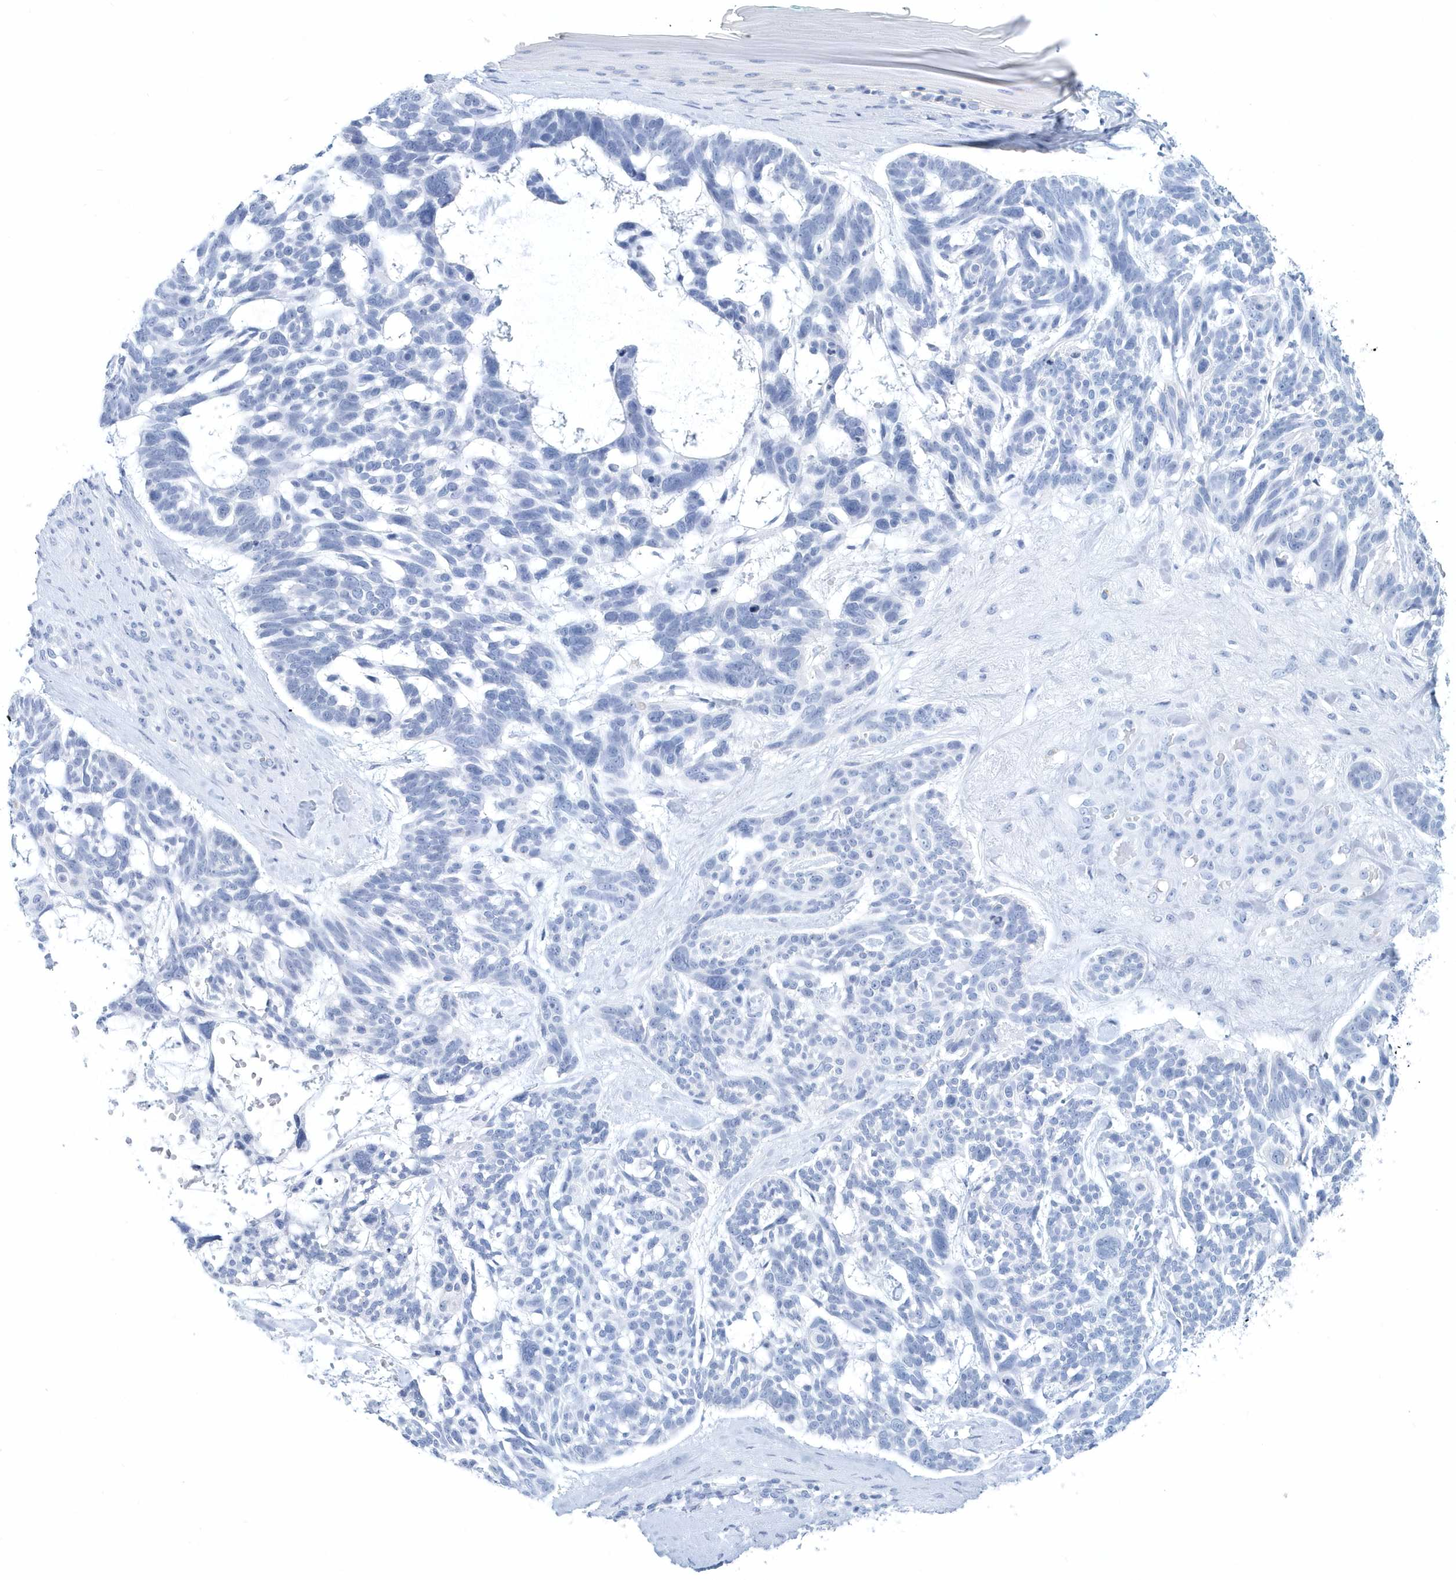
{"staining": {"intensity": "negative", "quantity": "none", "location": "none"}, "tissue": "skin cancer", "cell_type": "Tumor cells", "image_type": "cancer", "snomed": [{"axis": "morphology", "description": "Basal cell carcinoma"}, {"axis": "topography", "description": "Skin"}], "caption": "Immunohistochemistry of human skin cancer displays no positivity in tumor cells.", "gene": "PTPRO", "patient": {"sex": "male", "age": 88}}